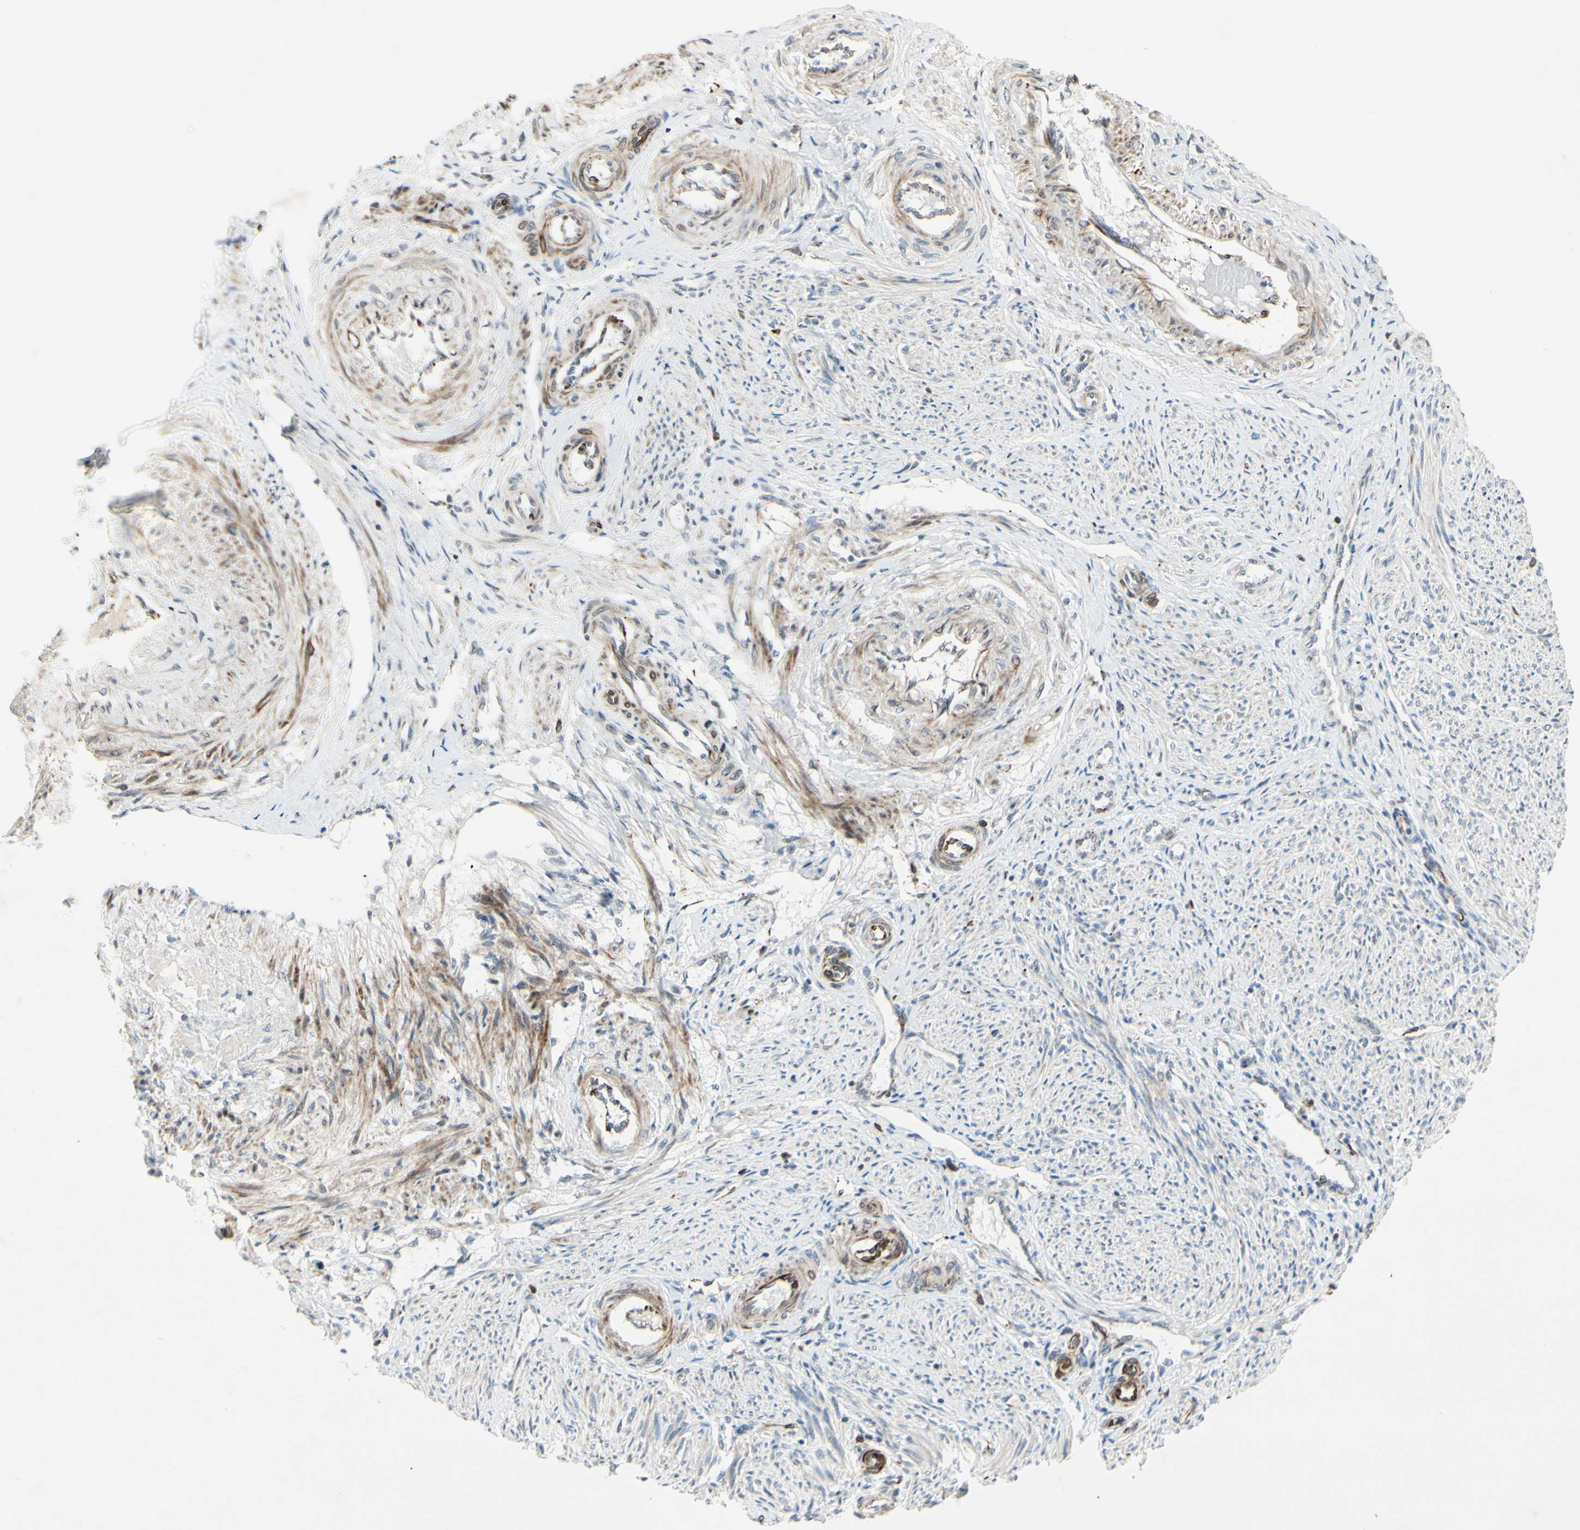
{"staining": {"intensity": "weak", "quantity": "25%-75%", "location": "cytoplasmic/membranous"}, "tissue": "endometrium", "cell_type": "Cells in endometrial stroma", "image_type": "normal", "snomed": [{"axis": "morphology", "description": "Normal tissue, NOS"}, {"axis": "topography", "description": "Endometrium"}], "caption": "Weak cytoplasmic/membranous expression for a protein is seen in about 25%-75% of cells in endometrial stroma of normal endometrium using immunohistochemistry (IHC).", "gene": "FGFR2", "patient": {"sex": "female", "age": 42}}